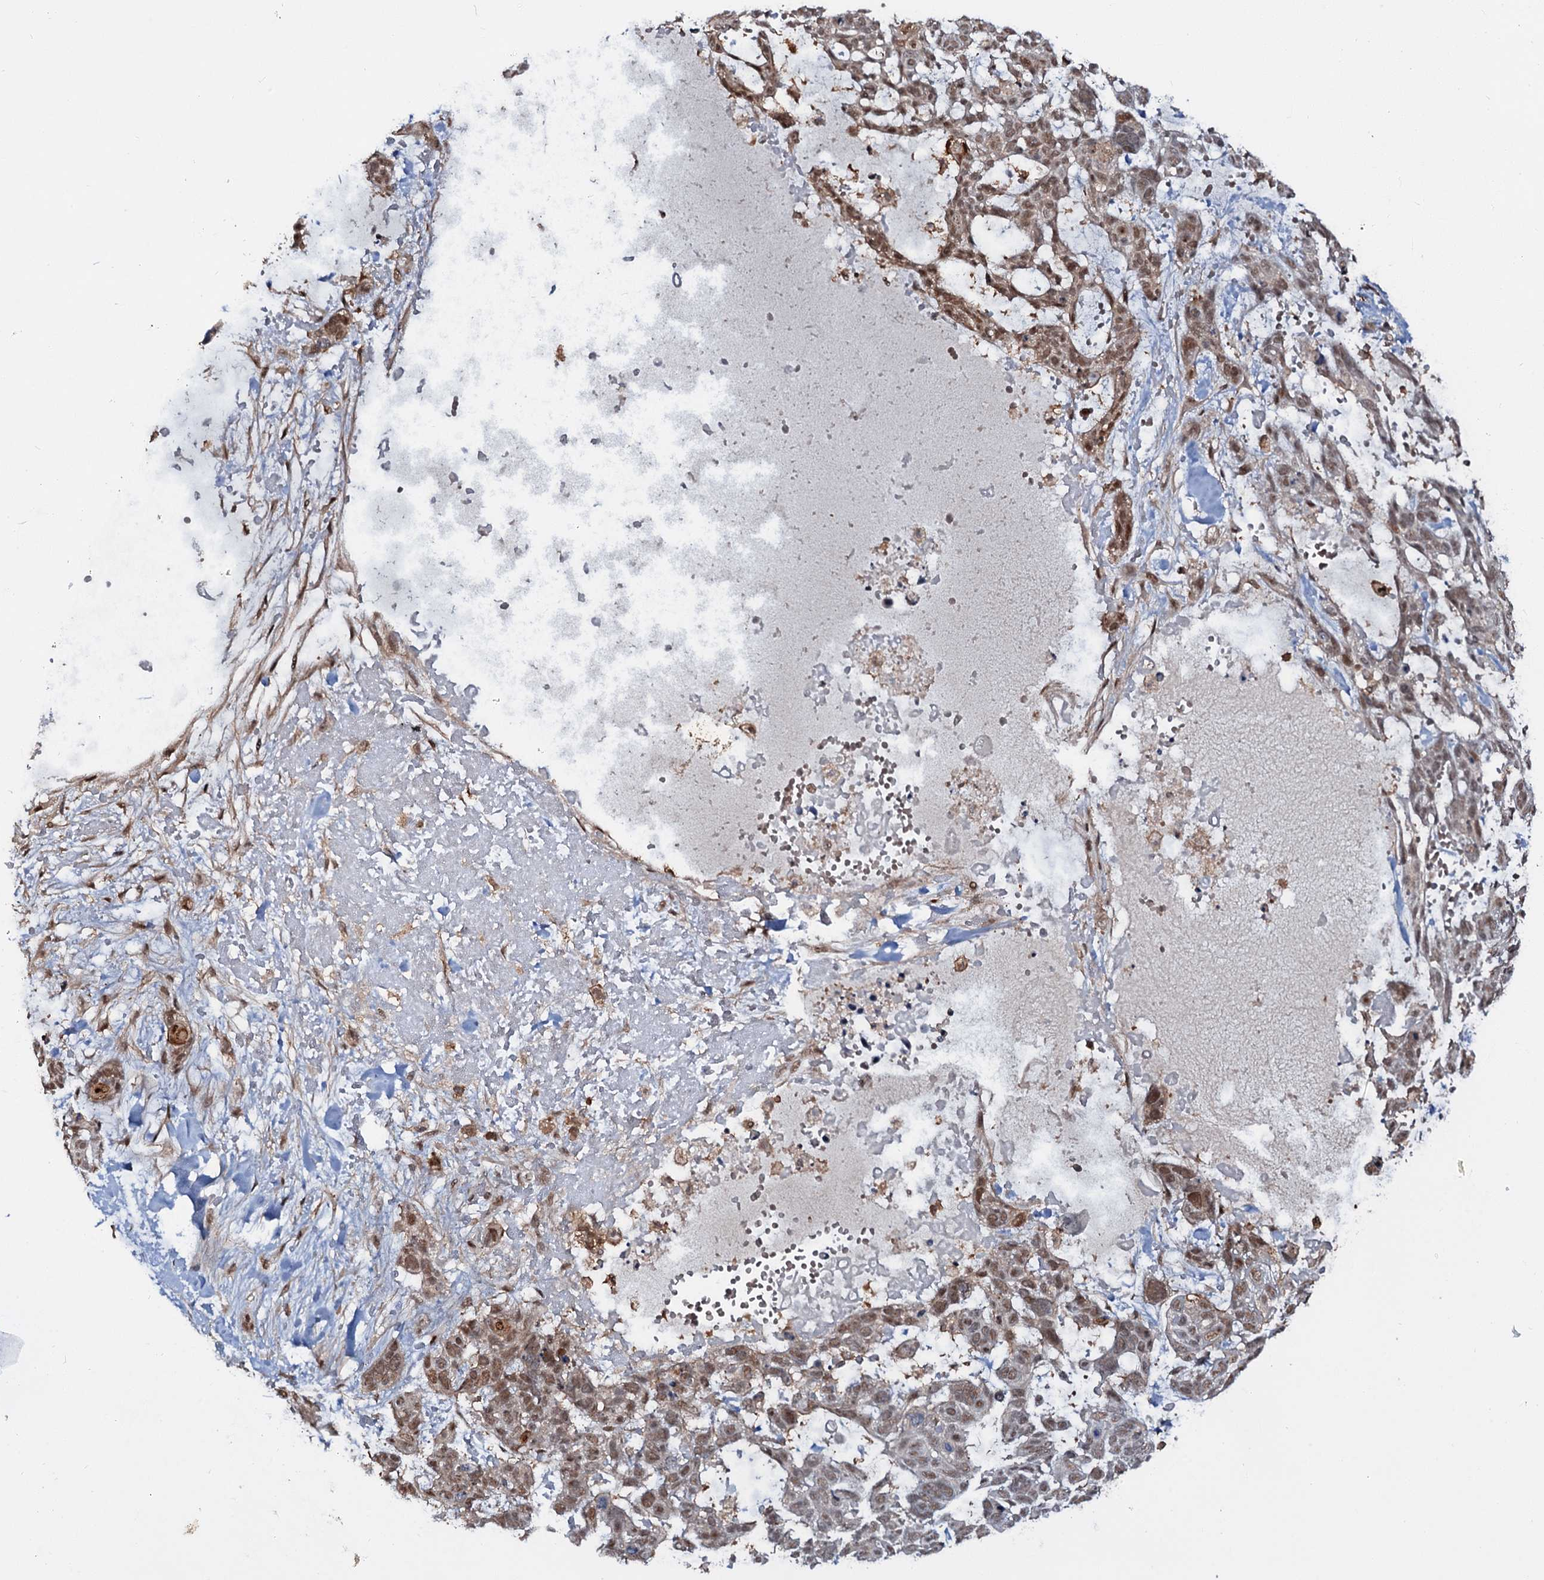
{"staining": {"intensity": "moderate", "quantity": "25%-75%", "location": "nuclear"}, "tissue": "skin cancer", "cell_type": "Tumor cells", "image_type": "cancer", "snomed": [{"axis": "morphology", "description": "Basal cell carcinoma"}, {"axis": "topography", "description": "Skin"}], "caption": "Moderate nuclear positivity is identified in about 25%-75% of tumor cells in skin cancer (basal cell carcinoma). (IHC, brightfield microscopy, high magnification).", "gene": "ZNF609", "patient": {"sex": "male", "age": 88}}